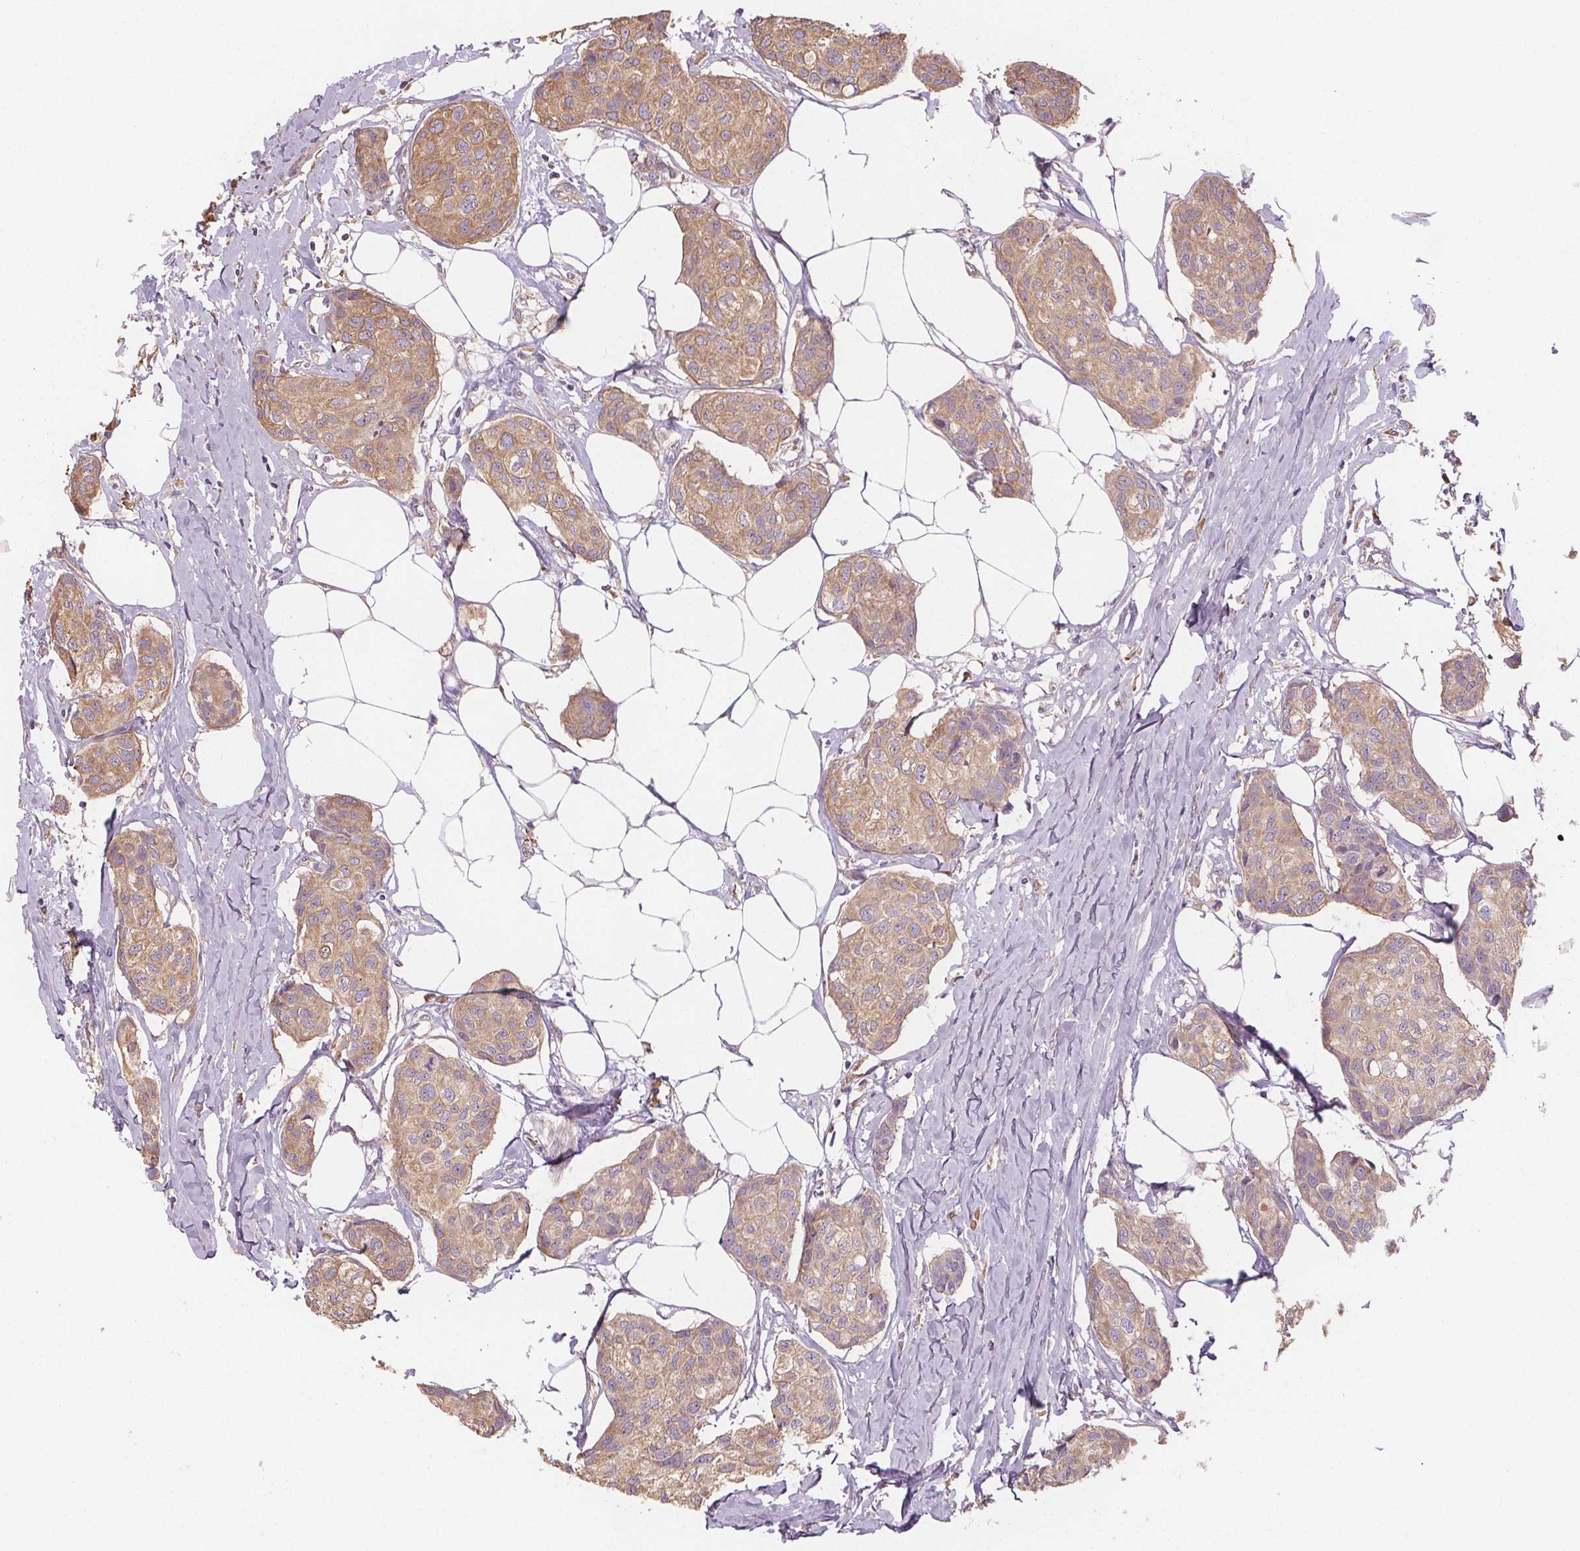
{"staining": {"intensity": "weak", "quantity": ">75%", "location": "cytoplasmic/membranous"}, "tissue": "breast cancer", "cell_type": "Tumor cells", "image_type": "cancer", "snomed": [{"axis": "morphology", "description": "Duct carcinoma"}, {"axis": "topography", "description": "Breast"}], "caption": "Weak cytoplasmic/membranous expression is present in approximately >75% of tumor cells in infiltrating ductal carcinoma (breast).", "gene": "TMEM80", "patient": {"sex": "female", "age": 80}}